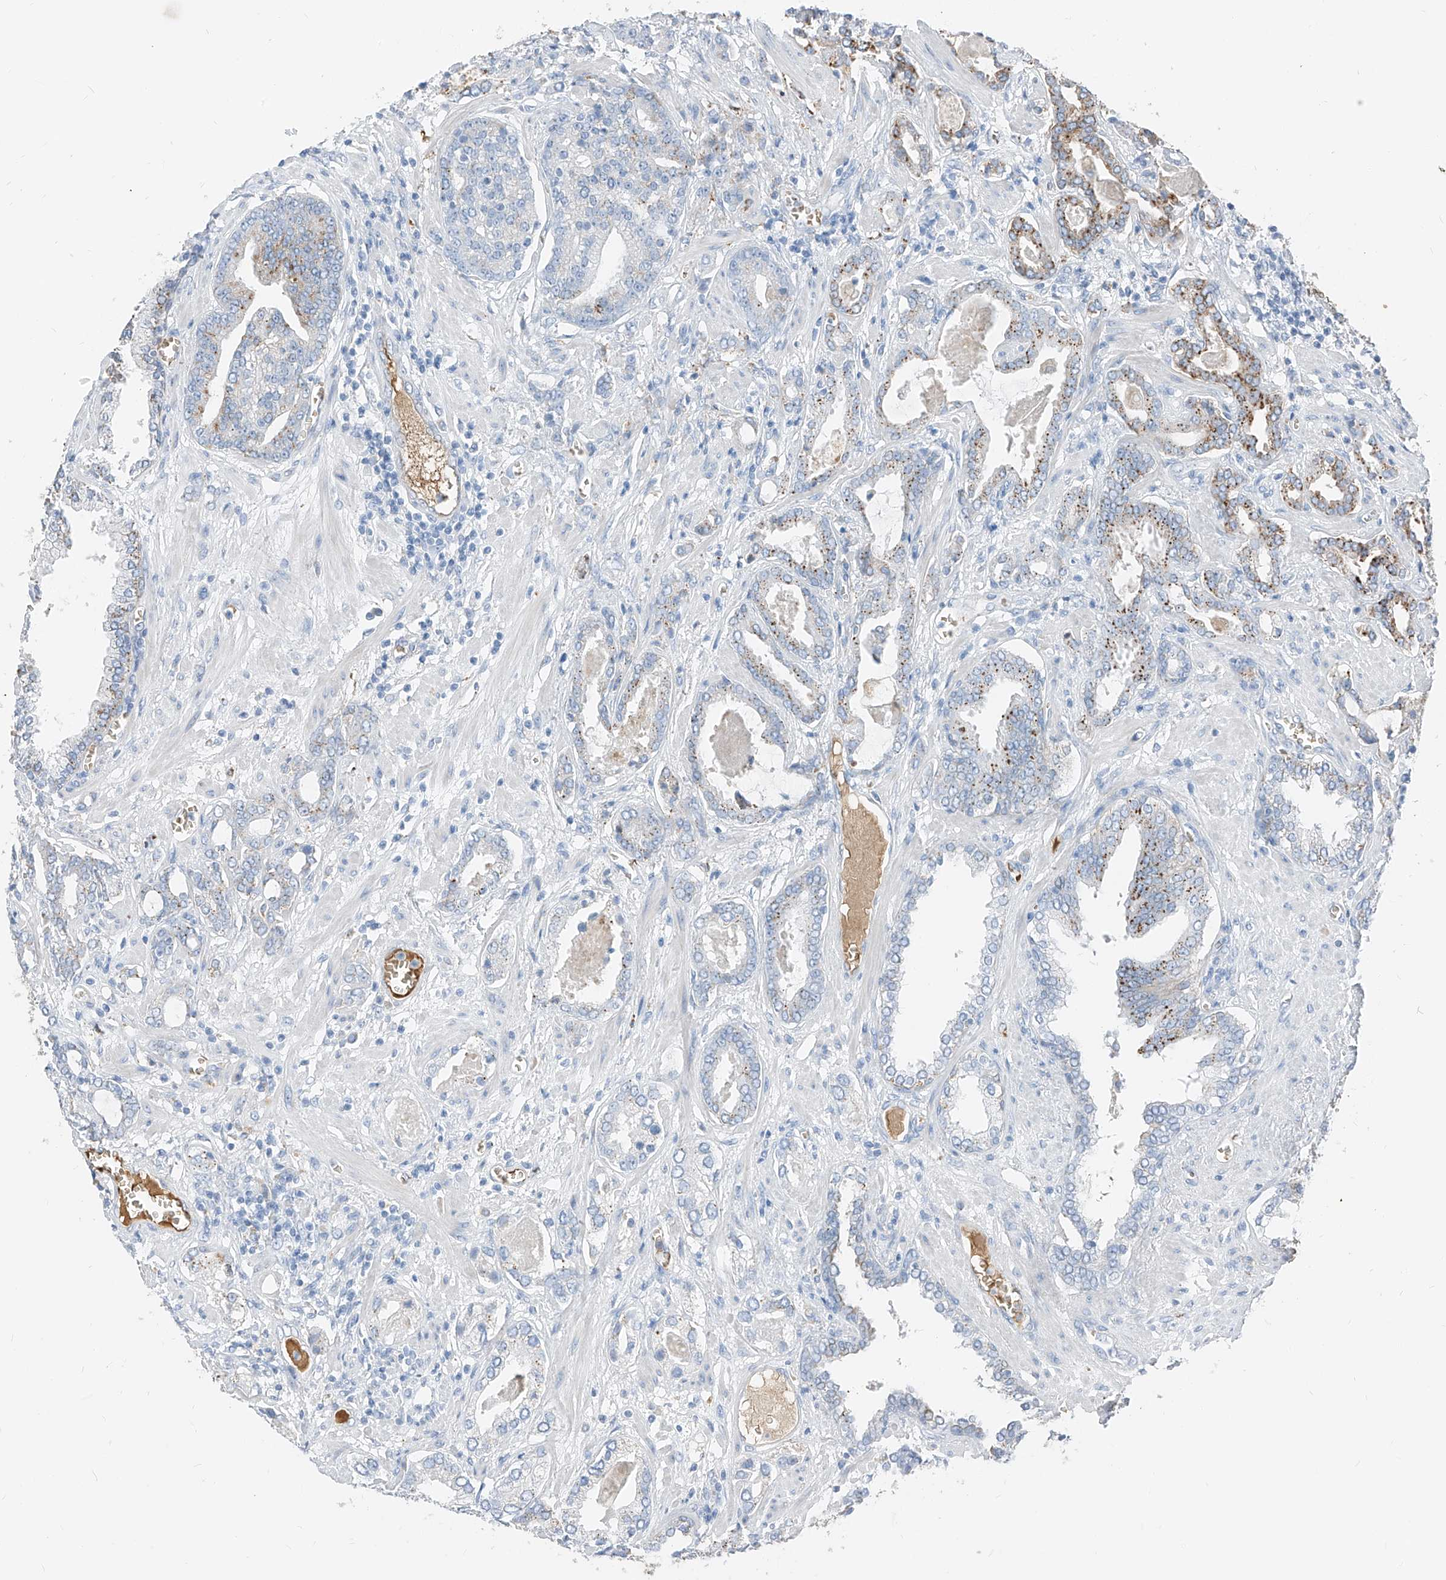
{"staining": {"intensity": "moderate", "quantity": "25%-75%", "location": "cytoplasmic/membranous"}, "tissue": "prostate cancer", "cell_type": "Tumor cells", "image_type": "cancer", "snomed": [{"axis": "morphology", "description": "Adenocarcinoma, High grade"}, {"axis": "topography", "description": "Prostate and seminal vesicle, NOS"}], "caption": "Immunohistochemistry (DAB) staining of human prostate adenocarcinoma (high-grade) demonstrates moderate cytoplasmic/membranous protein positivity in approximately 25%-75% of tumor cells. (DAB = brown stain, brightfield microscopy at high magnification).", "gene": "PRSS23", "patient": {"sex": "male", "age": 67}}